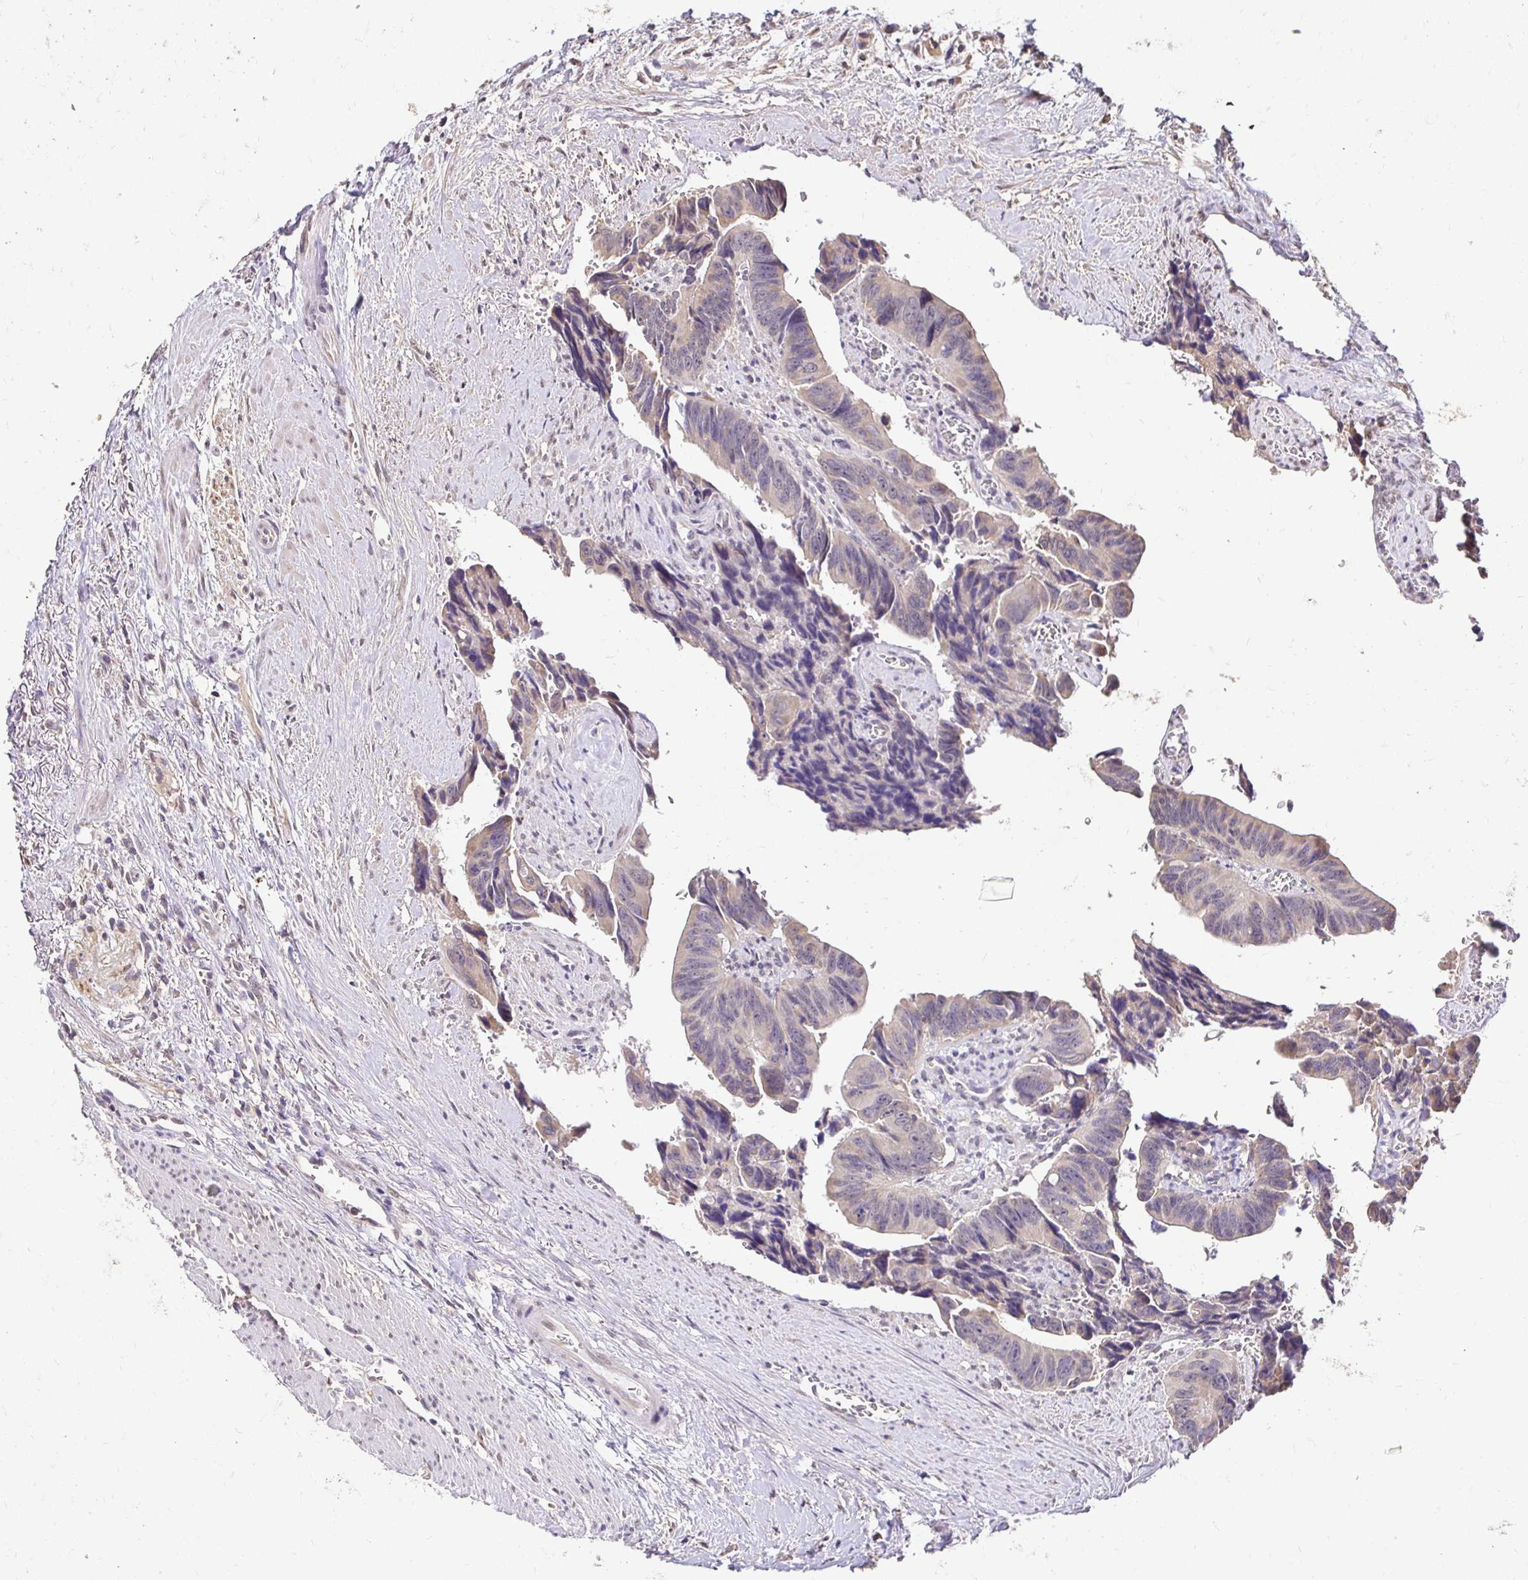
{"staining": {"intensity": "weak", "quantity": "<25%", "location": "cytoplasmic/membranous"}, "tissue": "colorectal cancer", "cell_type": "Tumor cells", "image_type": "cancer", "snomed": [{"axis": "morphology", "description": "Adenocarcinoma, NOS"}, {"axis": "topography", "description": "Rectum"}], "caption": "High magnification brightfield microscopy of colorectal cancer stained with DAB (brown) and counterstained with hematoxylin (blue): tumor cells show no significant positivity.", "gene": "RHEBL1", "patient": {"sex": "male", "age": 76}}